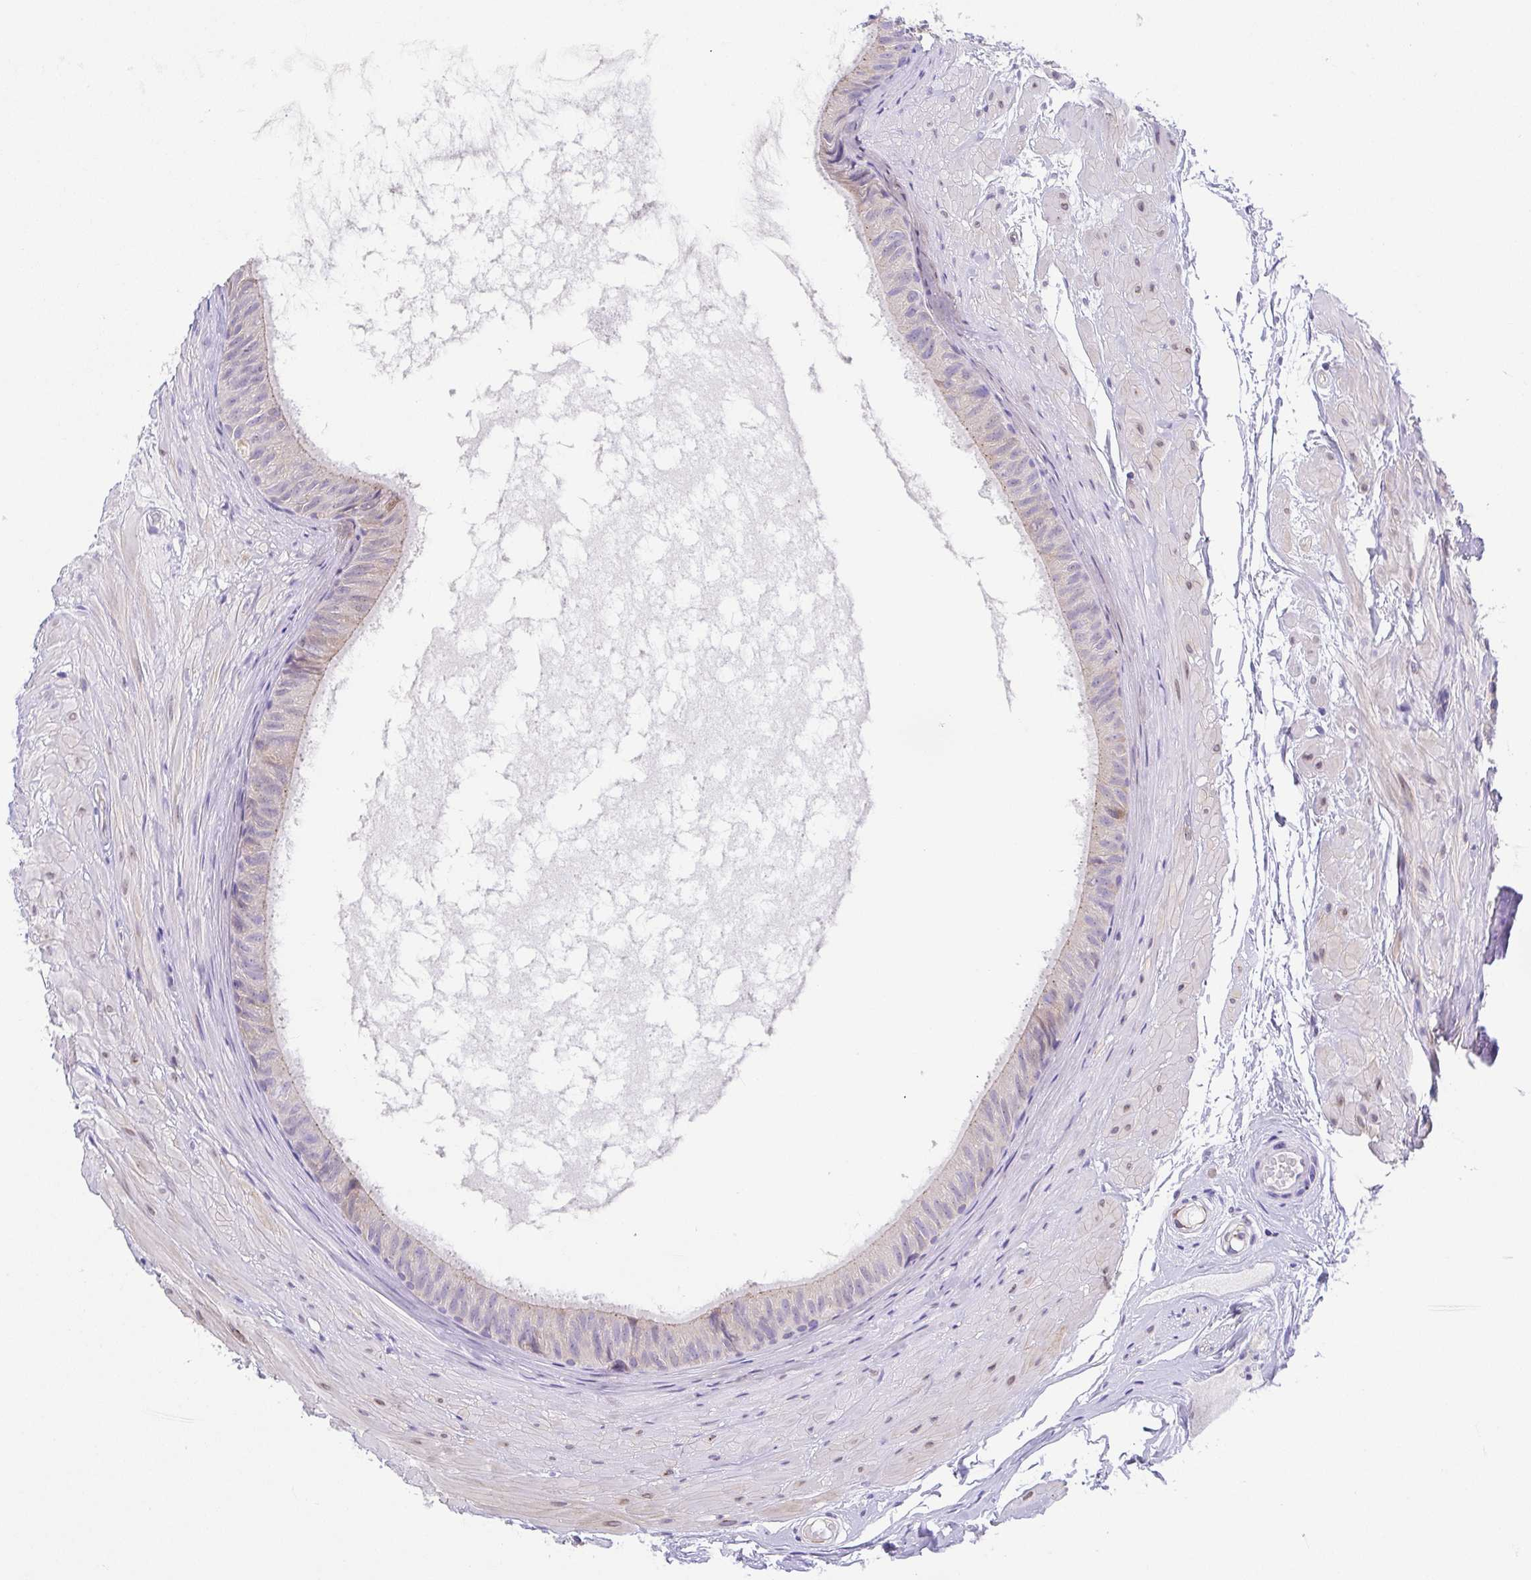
{"staining": {"intensity": "negative", "quantity": "none", "location": "none"}, "tissue": "epididymis", "cell_type": "Glandular cells", "image_type": "normal", "snomed": [{"axis": "morphology", "description": "Normal tissue, NOS"}, {"axis": "topography", "description": "Epididymis"}], "caption": "The histopathology image reveals no significant expression in glandular cells of epididymis. (Stains: DAB immunohistochemistry with hematoxylin counter stain, Microscopy: brightfield microscopy at high magnification).", "gene": "SLC13A1", "patient": {"sex": "male", "age": 33}}